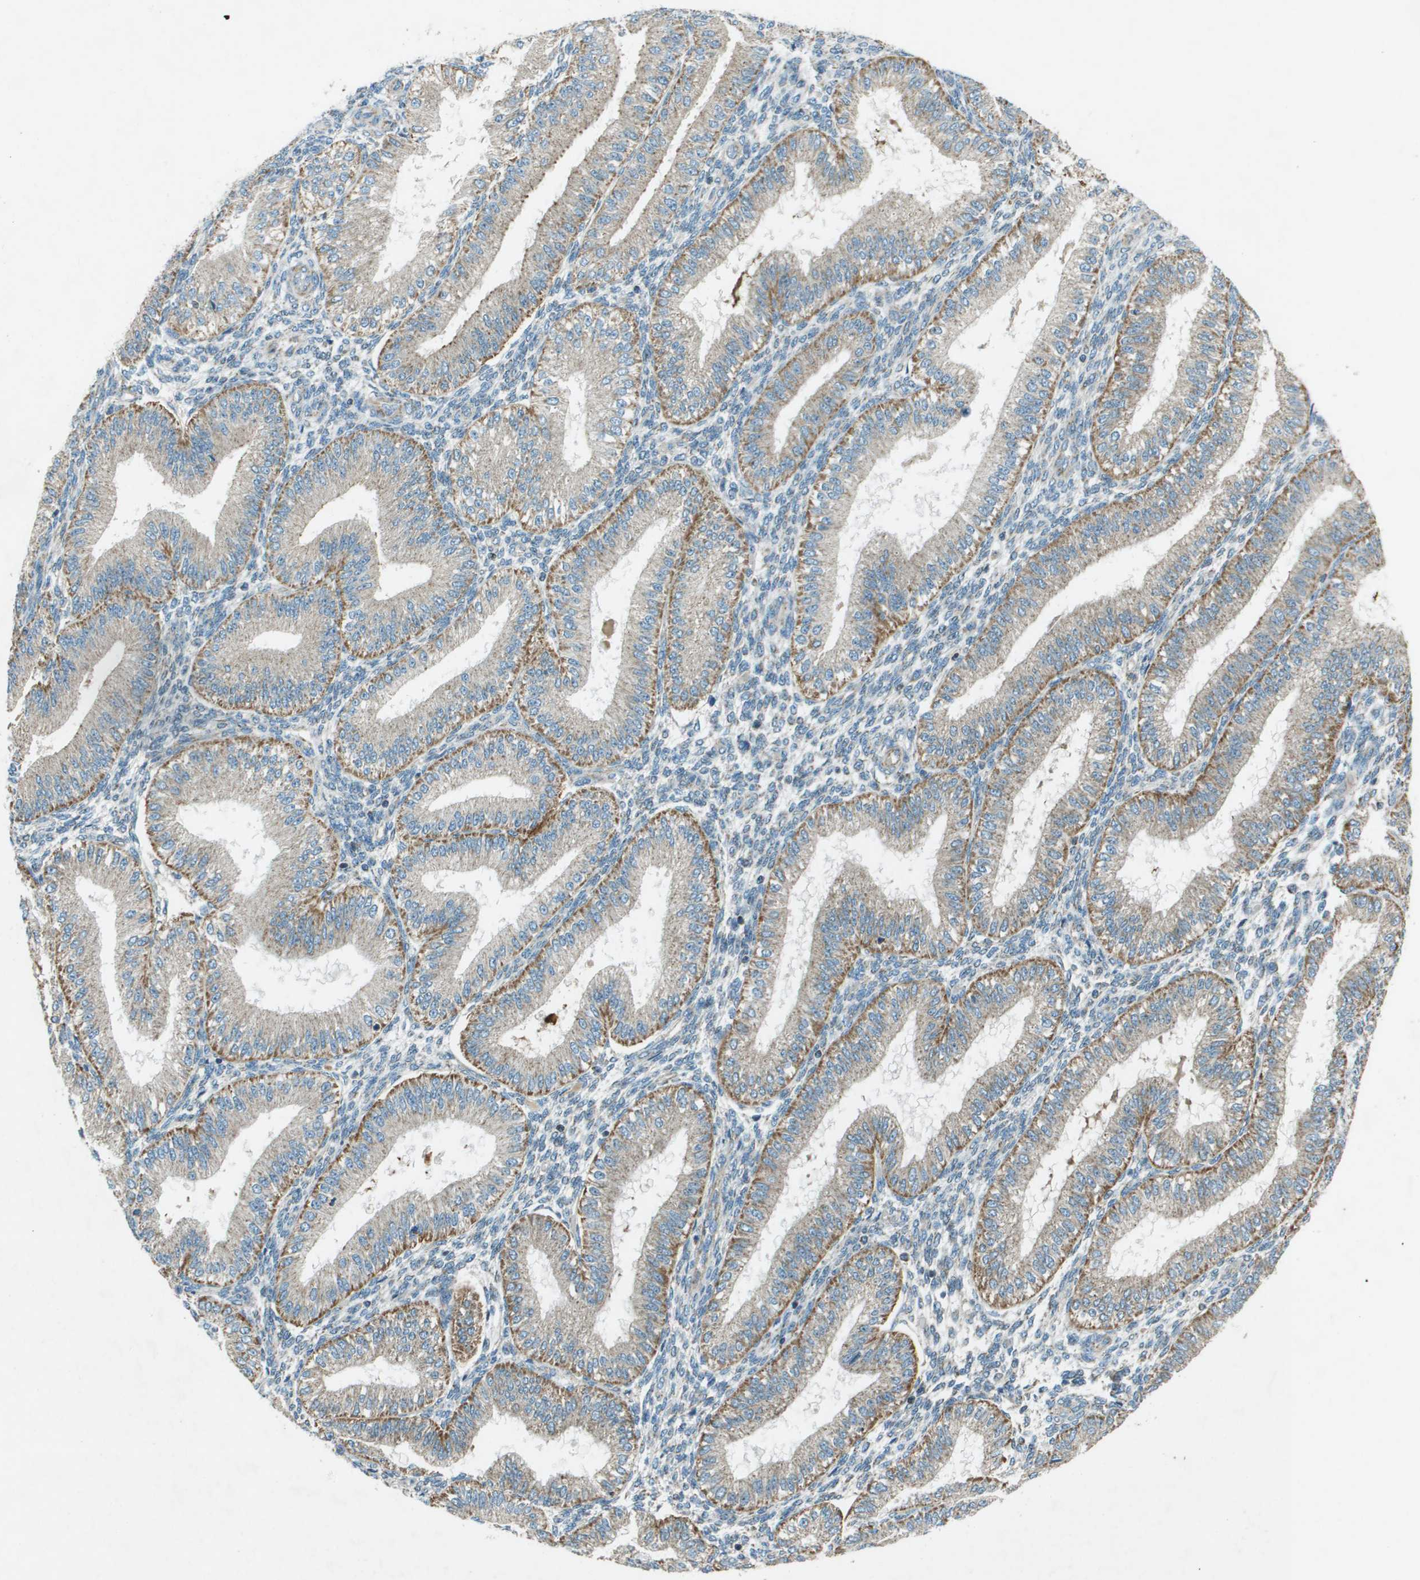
{"staining": {"intensity": "negative", "quantity": "none", "location": "none"}, "tissue": "endometrium", "cell_type": "Cells in endometrial stroma", "image_type": "normal", "snomed": [{"axis": "morphology", "description": "Normal tissue, NOS"}, {"axis": "topography", "description": "Endometrium"}], "caption": "Protein analysis of unremarkable endometrium shows no significant expression in cells in endometrial stroma. (DAB immunohistochemistry (IHC), high magnification).", "gene": "MIGA1", "patient": {"sex": "female", "age": 39}}